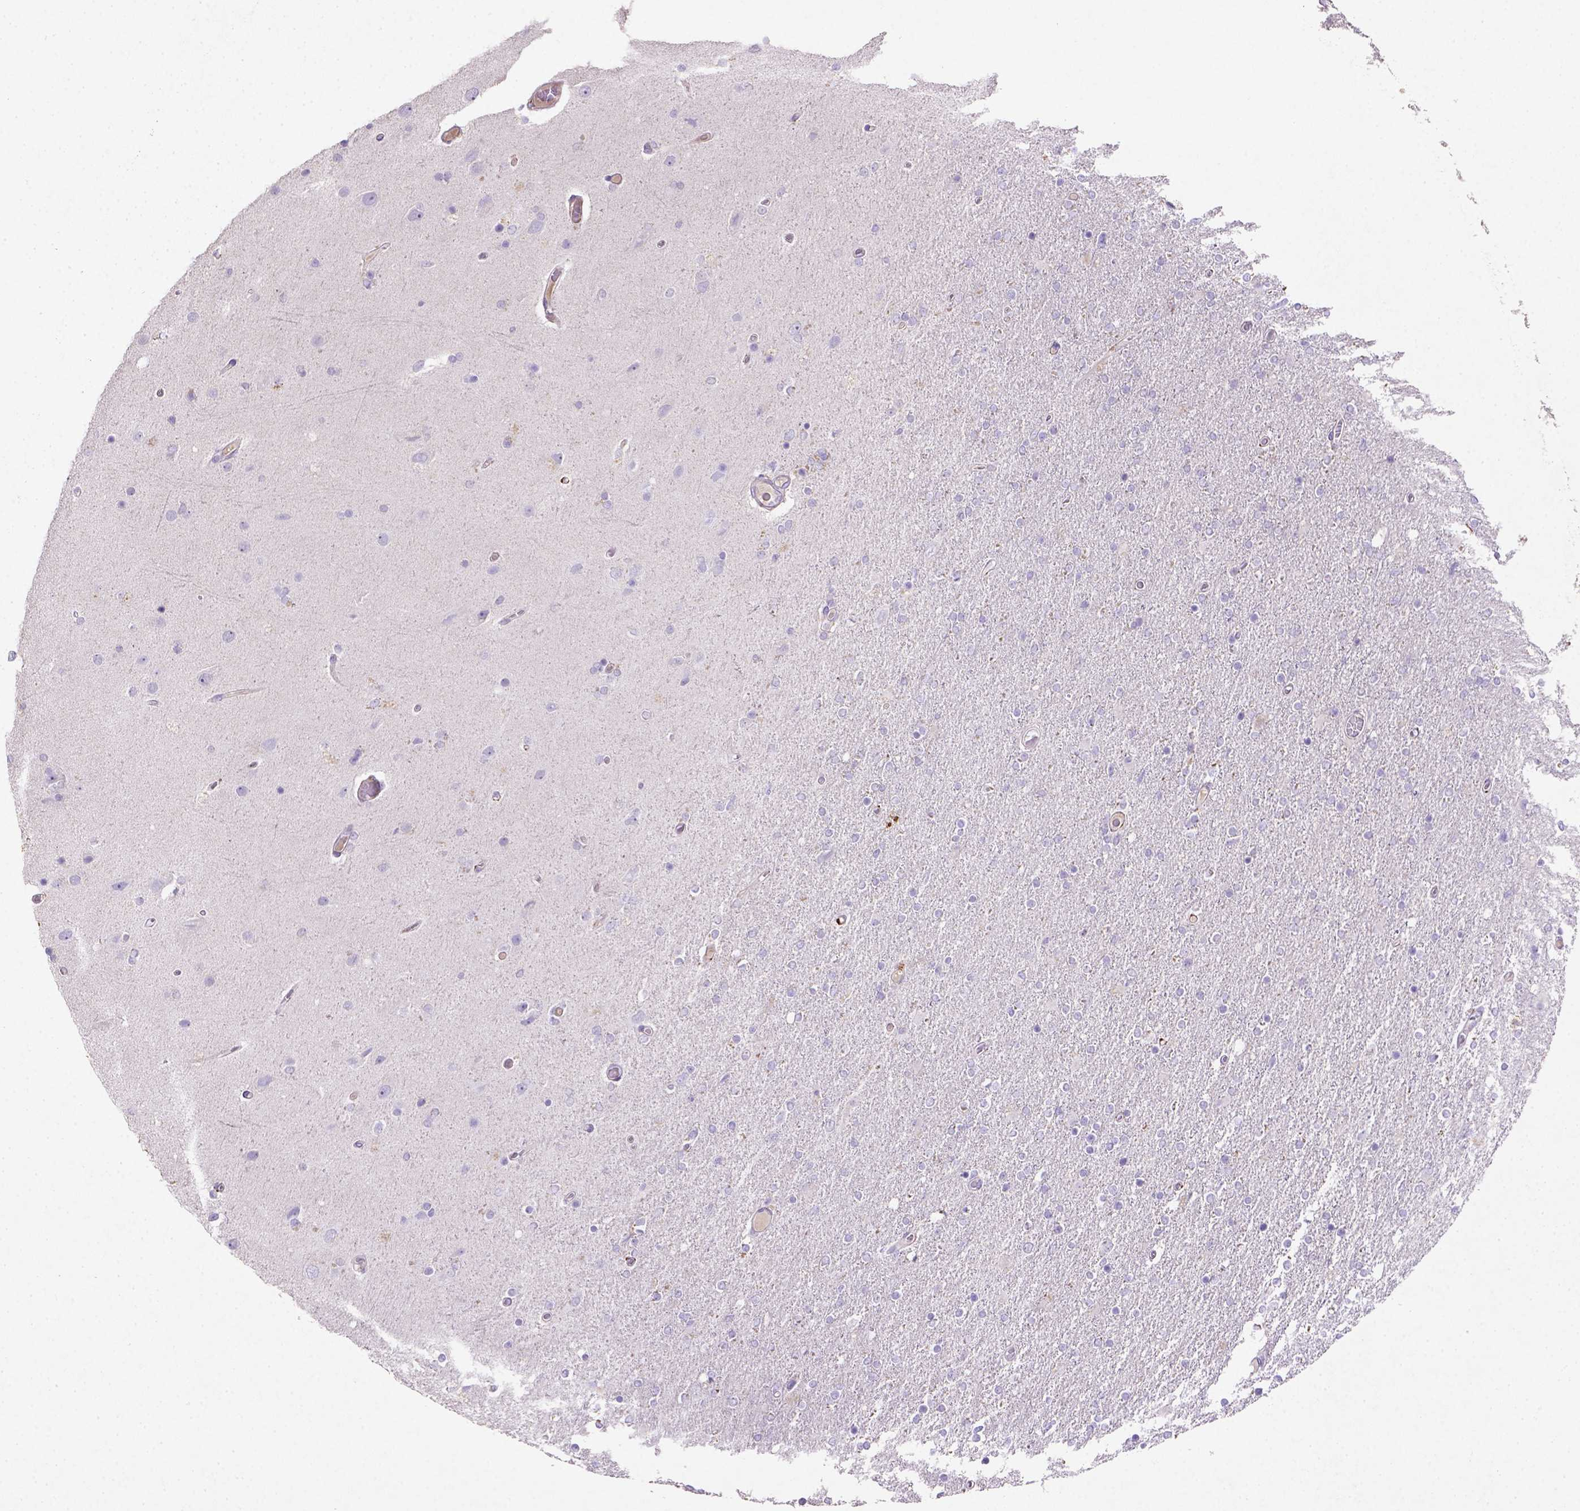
{"staining": {"intensity": "weak", "quantity": "<25%", "location": "cytoplasmic/membranous"}, "tissue": "glioma", "cell_type": "Tumor cells", "image_type": "cancer", "snomed": [{"axis": "morphology", "description": "Glioma, malignant, High grade"}, {"axis": "topography", "description": "Cerebral cortex"}], "caption": "Immunohistochemical staining of malignant high-grade glioma displays no significant expression in tumor cells.", "gene": "NUDT2", "patient": {"sex": "male", "age": 70}}